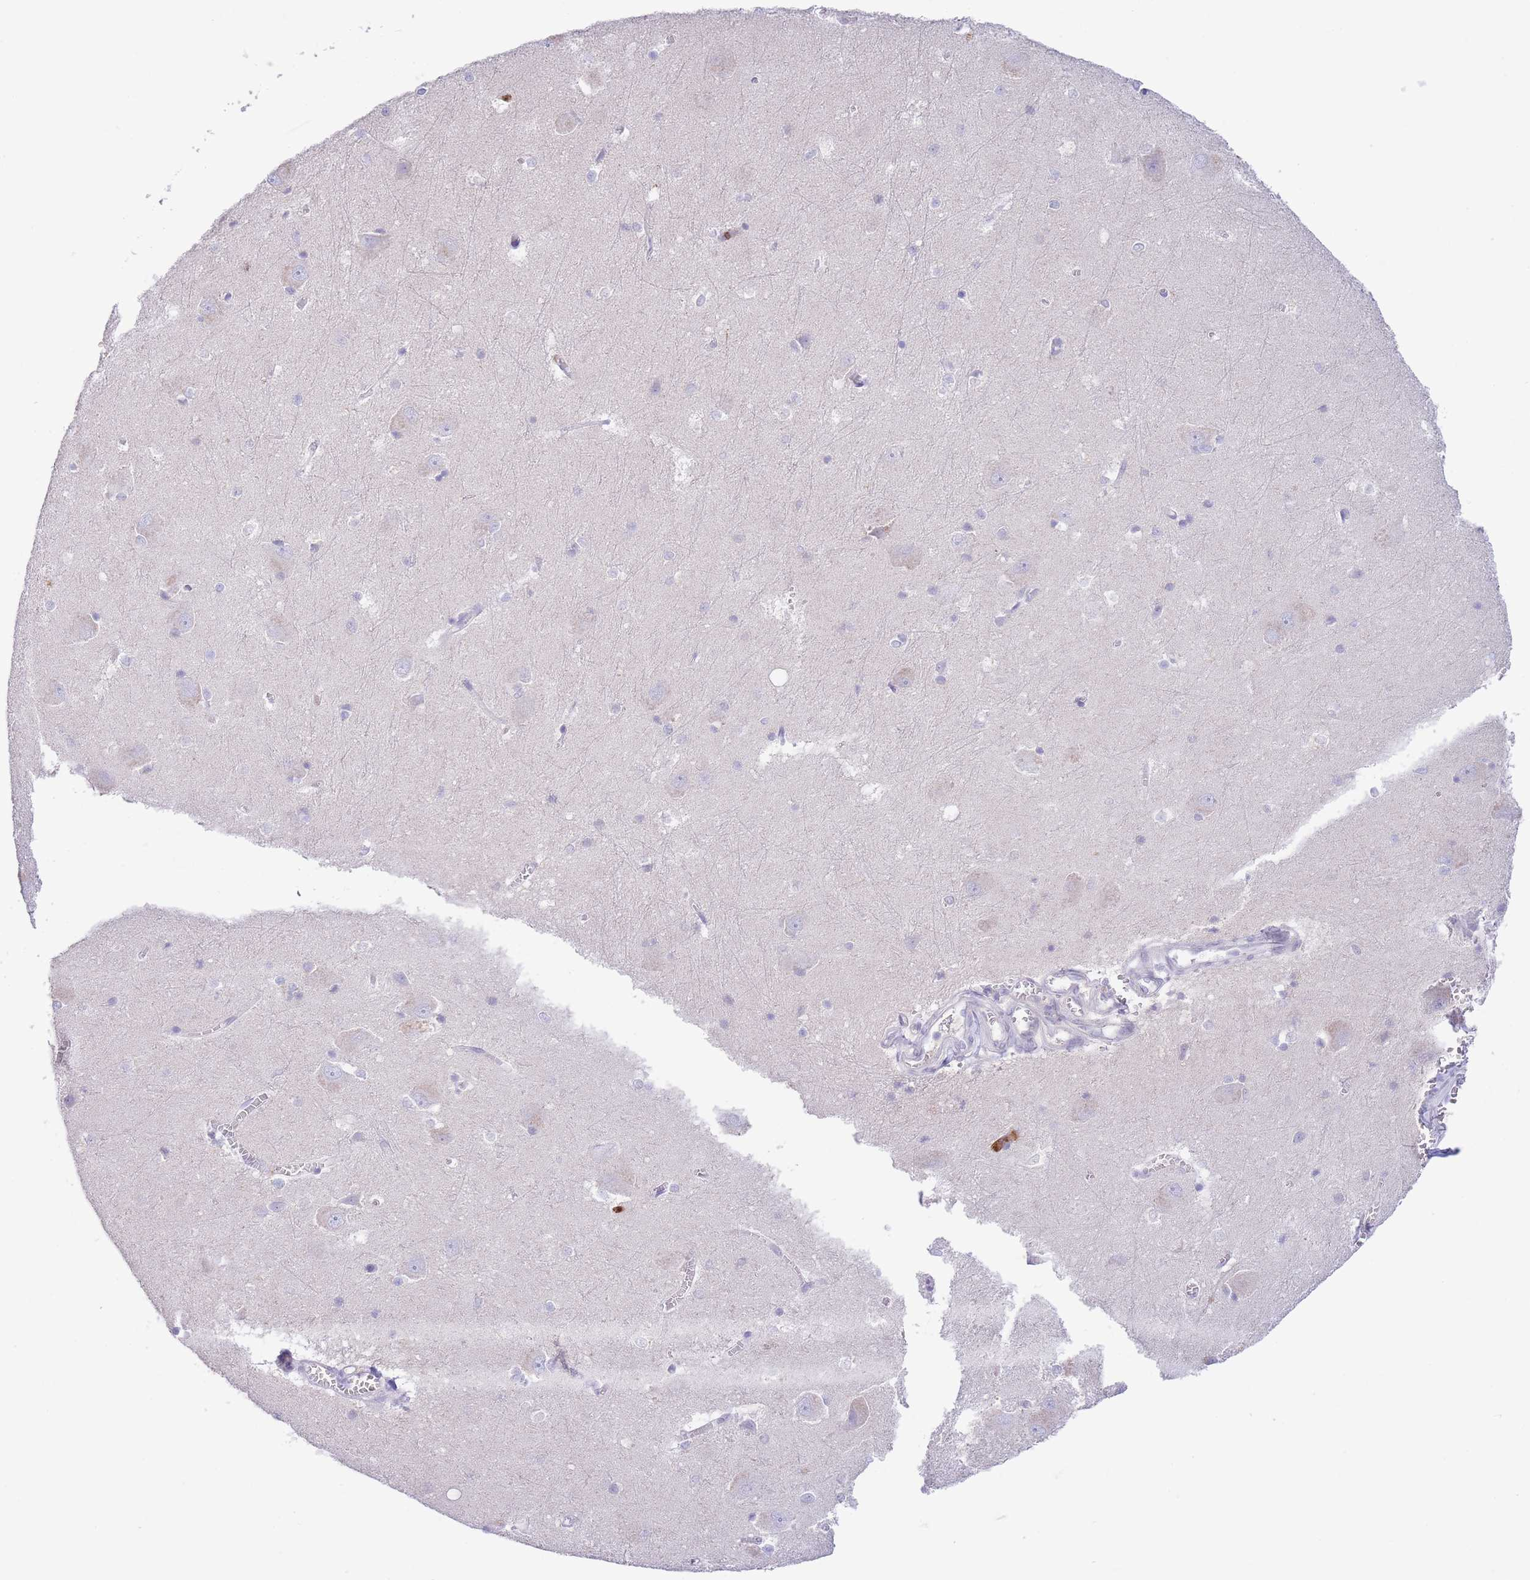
{"staining": {"intensity": "negative", "quantity": "none", "location": "none"}, "tissue": "hippocampus", "cell_type": "Glial cells", "image_type": "normal", "snomed": [{"axis": "morphology", "description": "Normal tissue, NOS"}, {"axis": "topography", "description": "Hippocampus"}], "caption": "Immunohistochemistry image of unremarkable hippocampus: hippocampus stained with DAB (3,3'-diaminobenzidine) reveals no significant protein staining in glial cells.", "gene": "LCLAT1", "patient": {"sex": "female", "age": 64}}